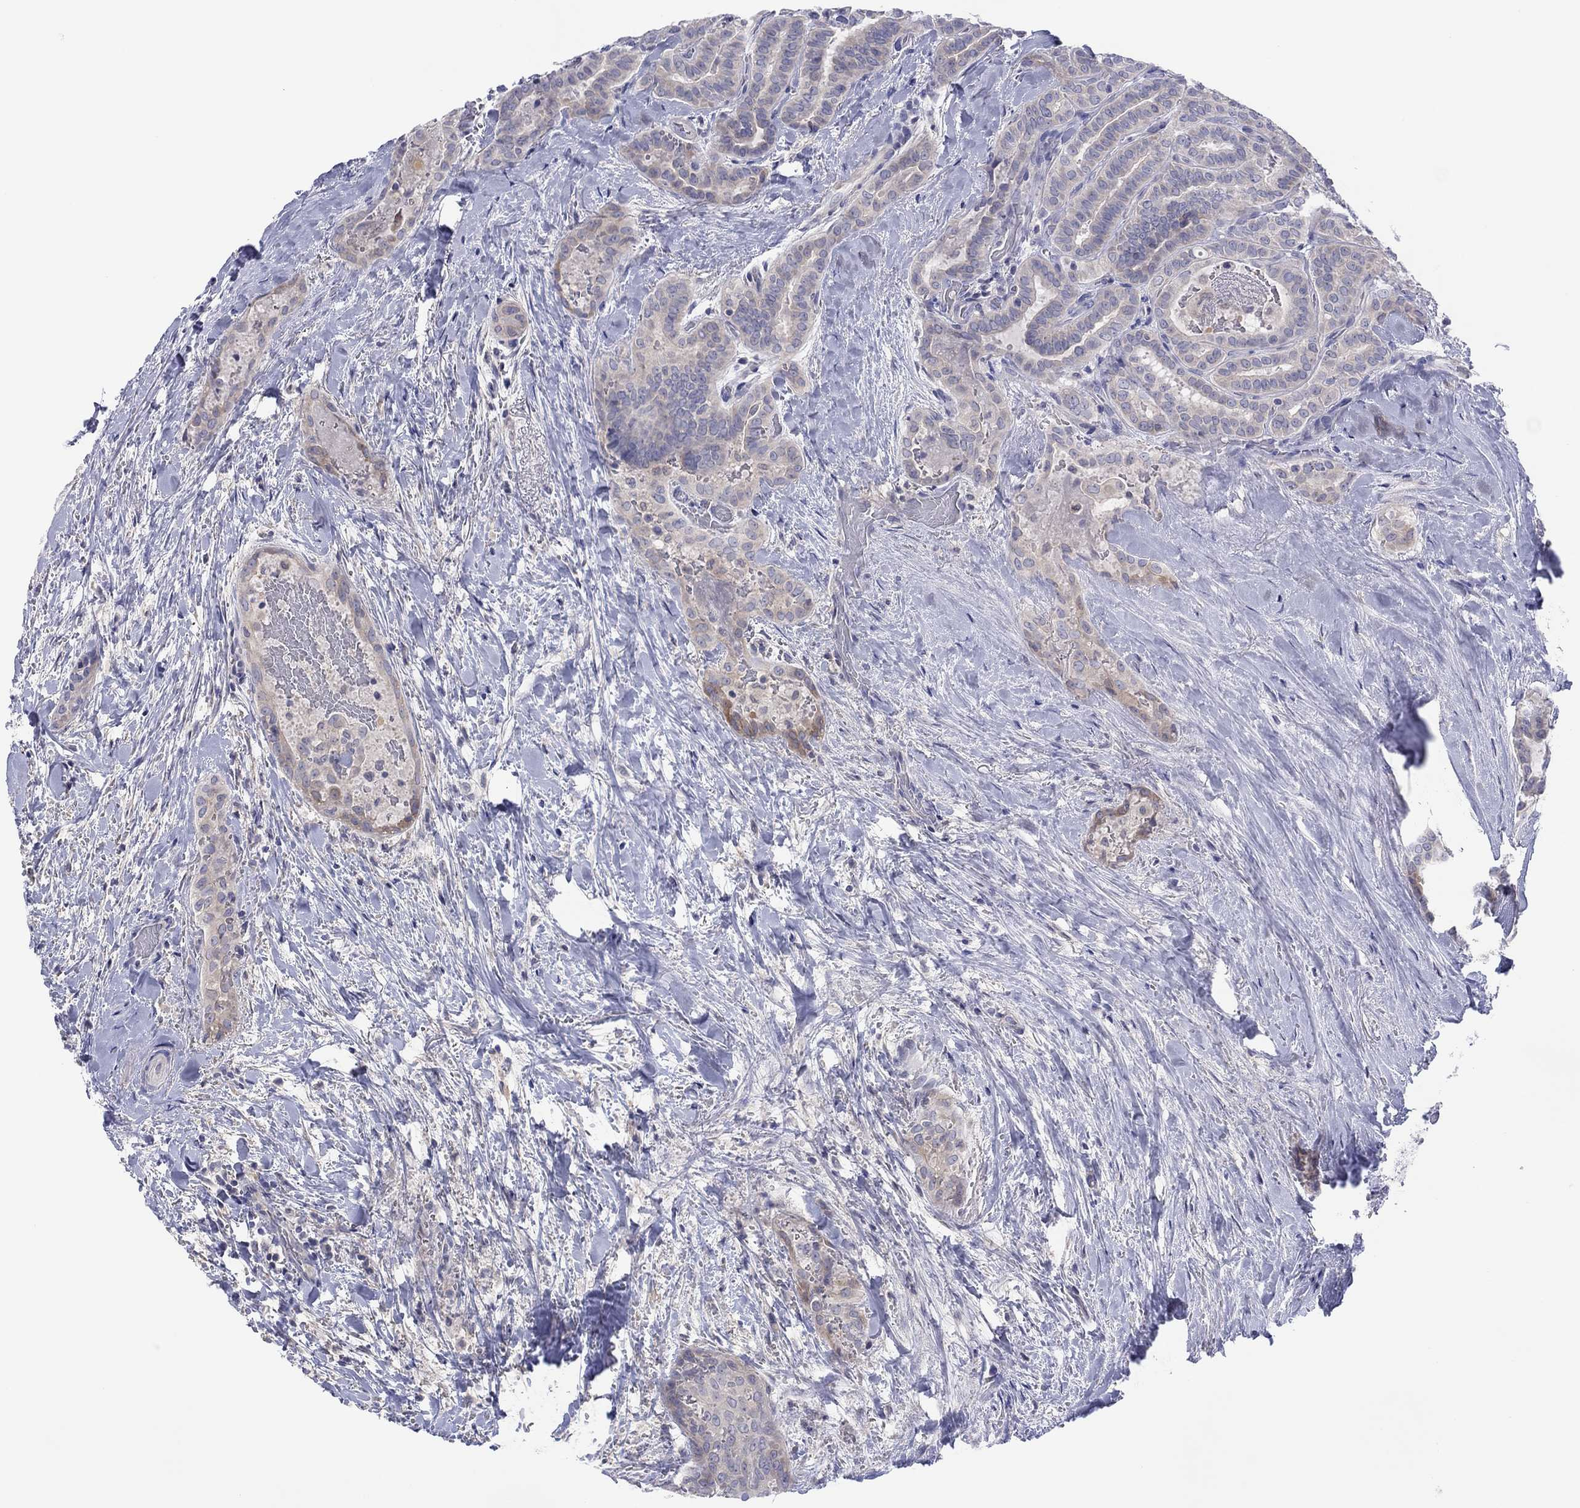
{"staining": {"intensity": "weak", "quantity": "<25%", "location": "cytoplasmic/membranous"}, "tissue": "thyroid cancer", "cell_type": "Tumor cells", "image_type": "cancer", "snomed": [{"axis": "morphology", "description": "Papillary adenocarcinoma, NOS"}, {"axis": "topography", "description": "Thyroid gland"}], "caption": "Image shows no significant protein positivity in tumor cells of thyroid papillary adenocarcinoma. (Brightfield microscopy of DAB (3,3'-diaminobenzidine) immunohistochemistry at high magnification).", "gene": "CYP2B6", "patient": {"sex": "female", "age": 39}}